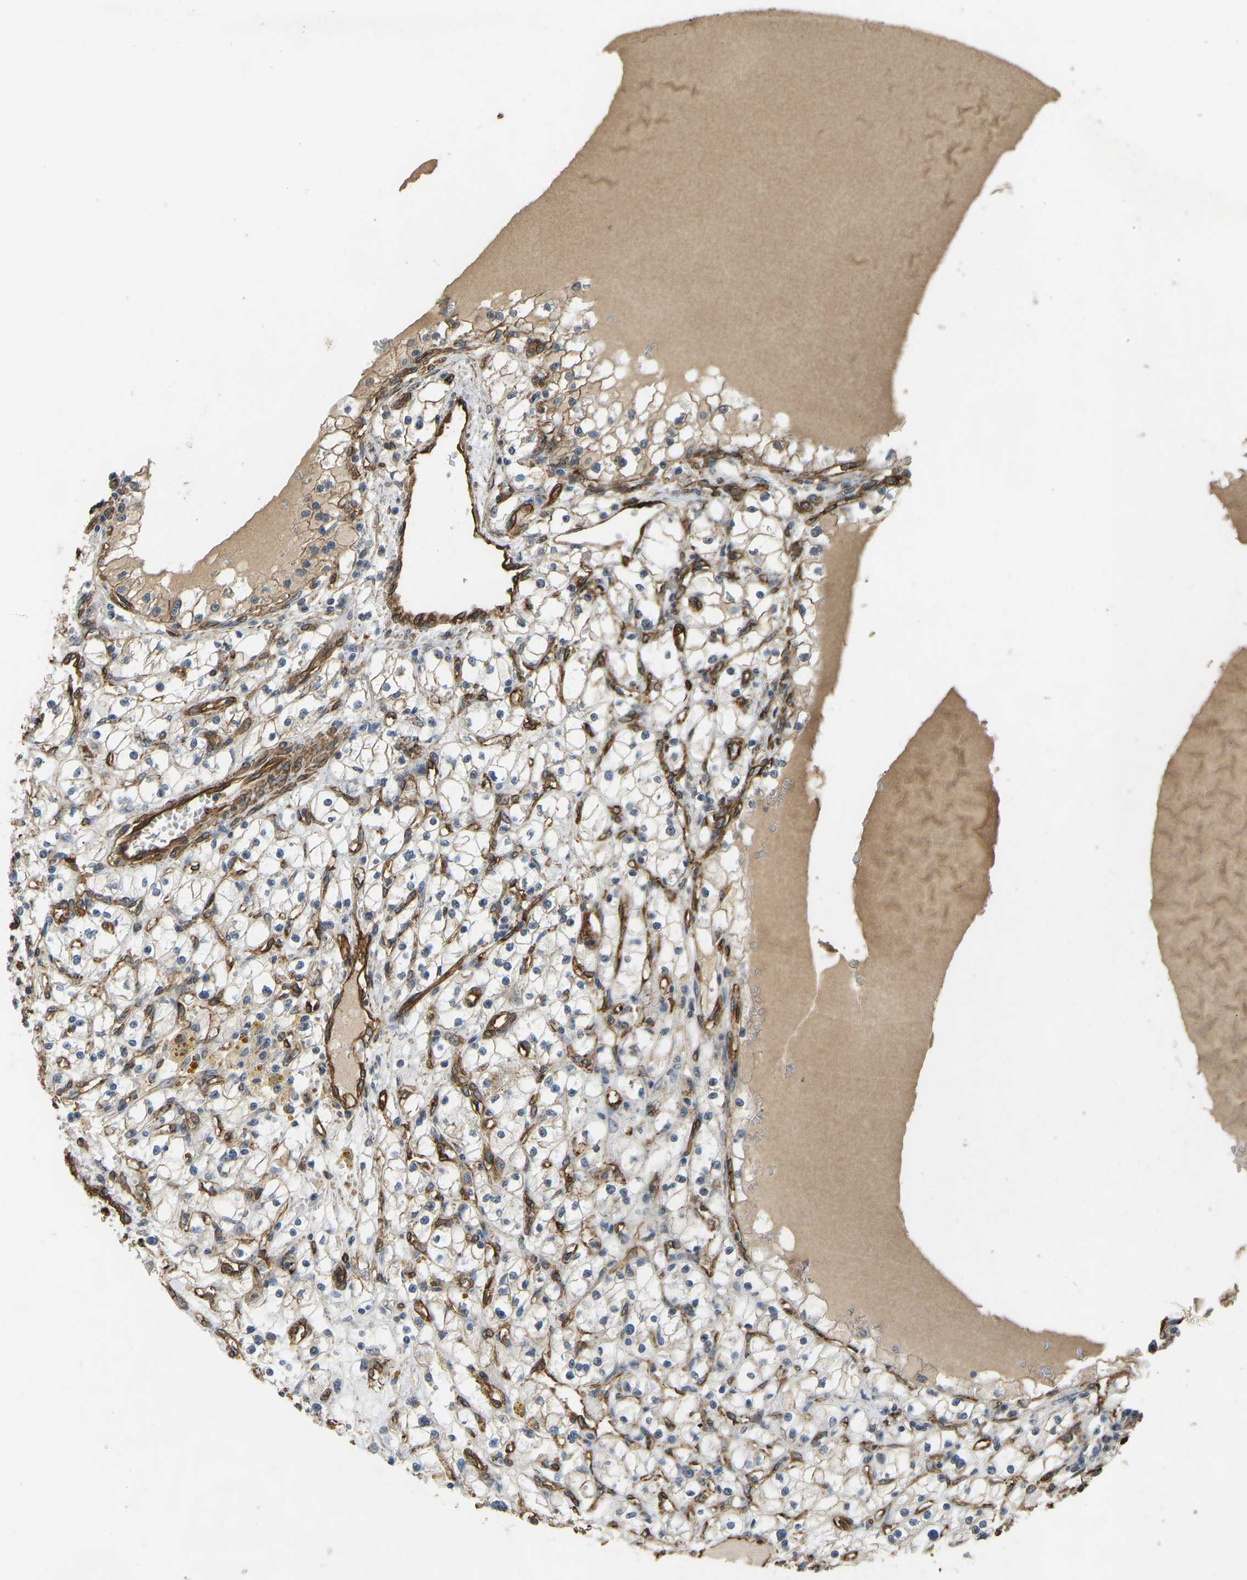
{"staining": {"intensity": "weak", "quantity": "<25%", "location": "cytoplasmic/membranous"}, "tissue": "renal cancer", "cell_type": "Tumor cells", "image_type": "cancer", "snomed": [{"axis": "morphology", "description": "Adenocarcinoma, NOS"}, {"axis": "topography", "description": "Kidney"}], "caption": "Immunohistochemistry (IHC) micrograph of neoplastic tissue: adenocarcinoma (renal) stained with DAB displays no significant protein expression in tumor cells.", "gene": "NMB", "patient": {"sex": "male", "age": 56}}